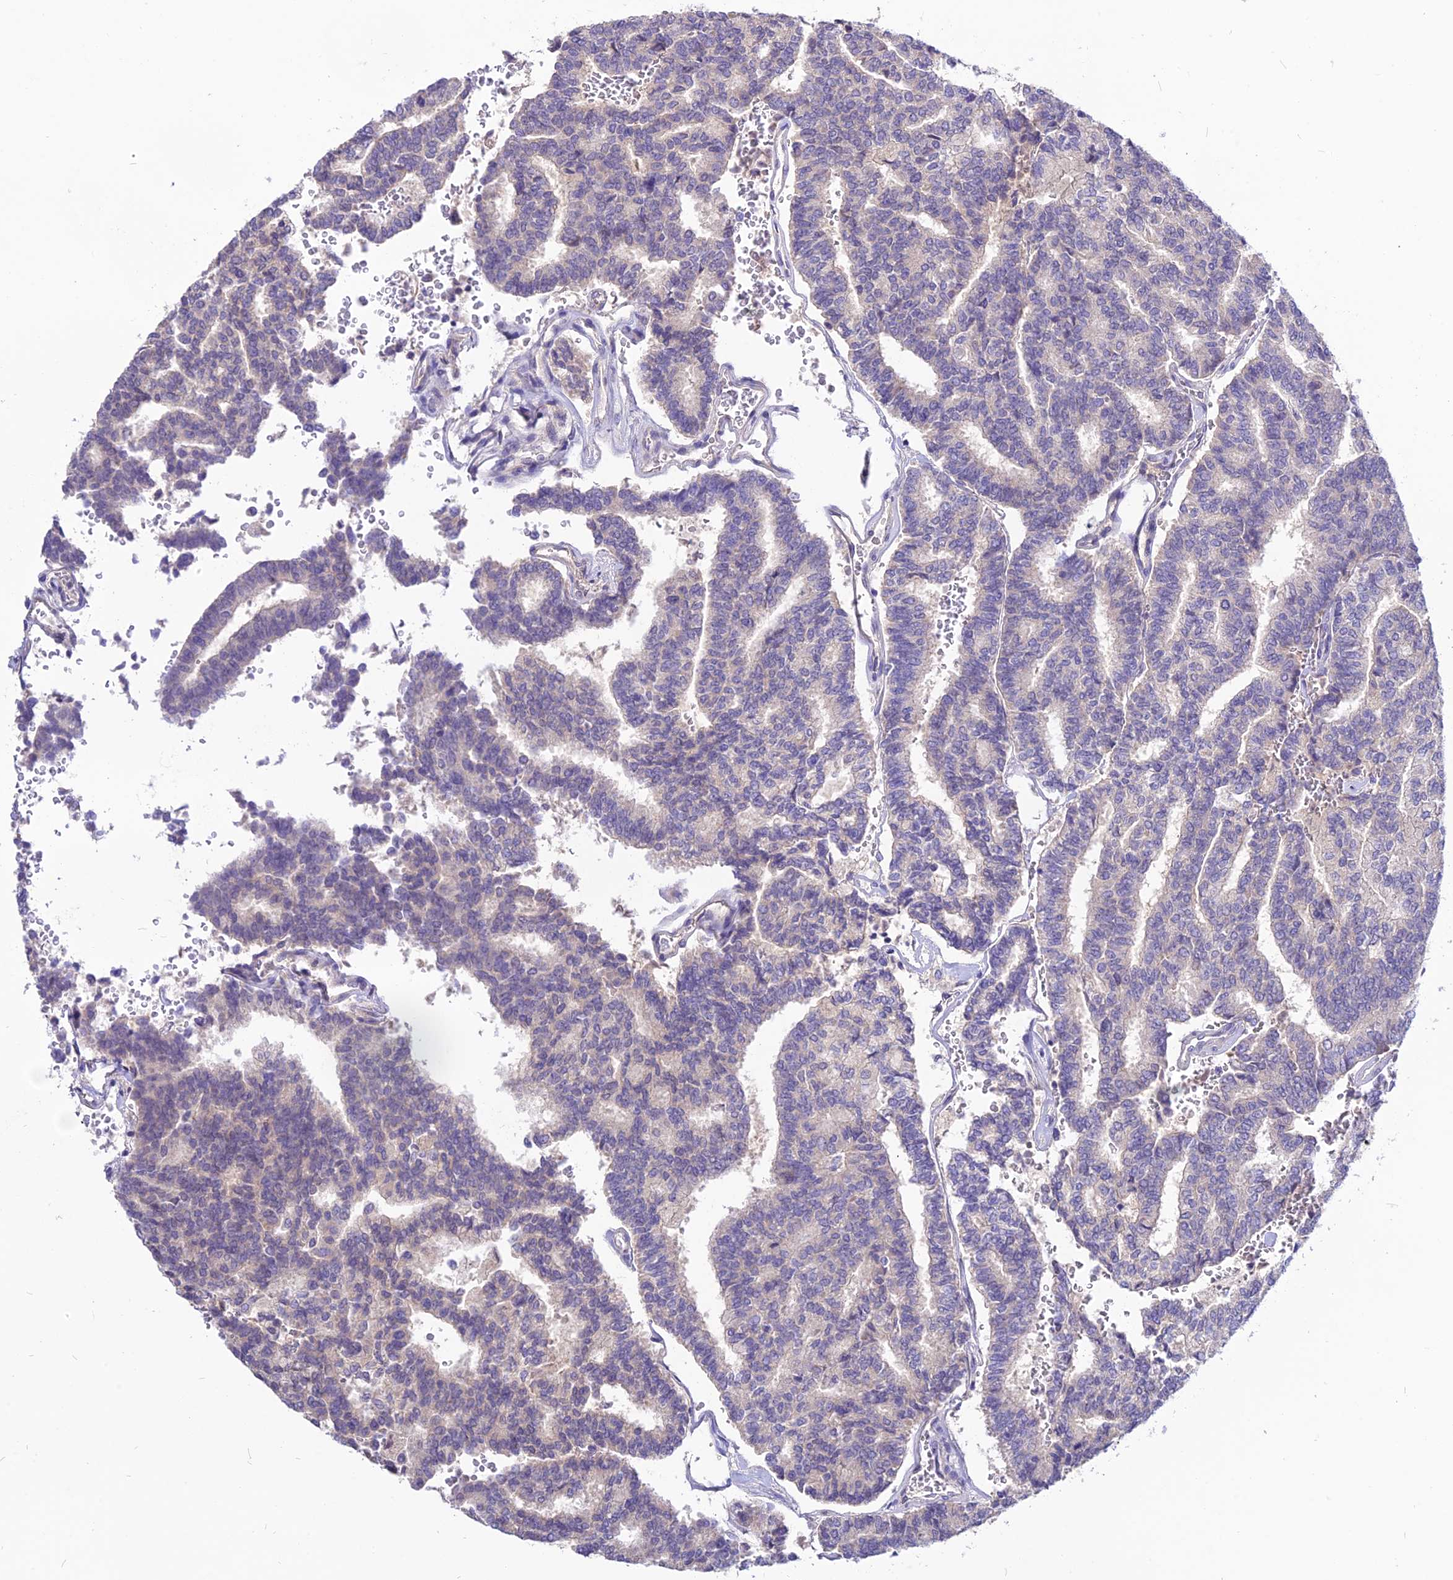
{"staining": {"intensity": "negative", "quantity": "none", "location": "none"}, "tissue": "thyroid cancer", "cell_type": "Tumor cells", "image_type": "cancer", "snomed": [{"axis": "morphology", "description": "Papillary adenocarcinoma, NOS"}, {"axis": "topography", "description": "Thyroid gland"}], "caption": "A micrograph of human thyroid cancer (papillary adenocarcinoma) is negative for staining in tumor cells.", "gene": "CZIB", "patient": {"sex": "female", "age": 35}}